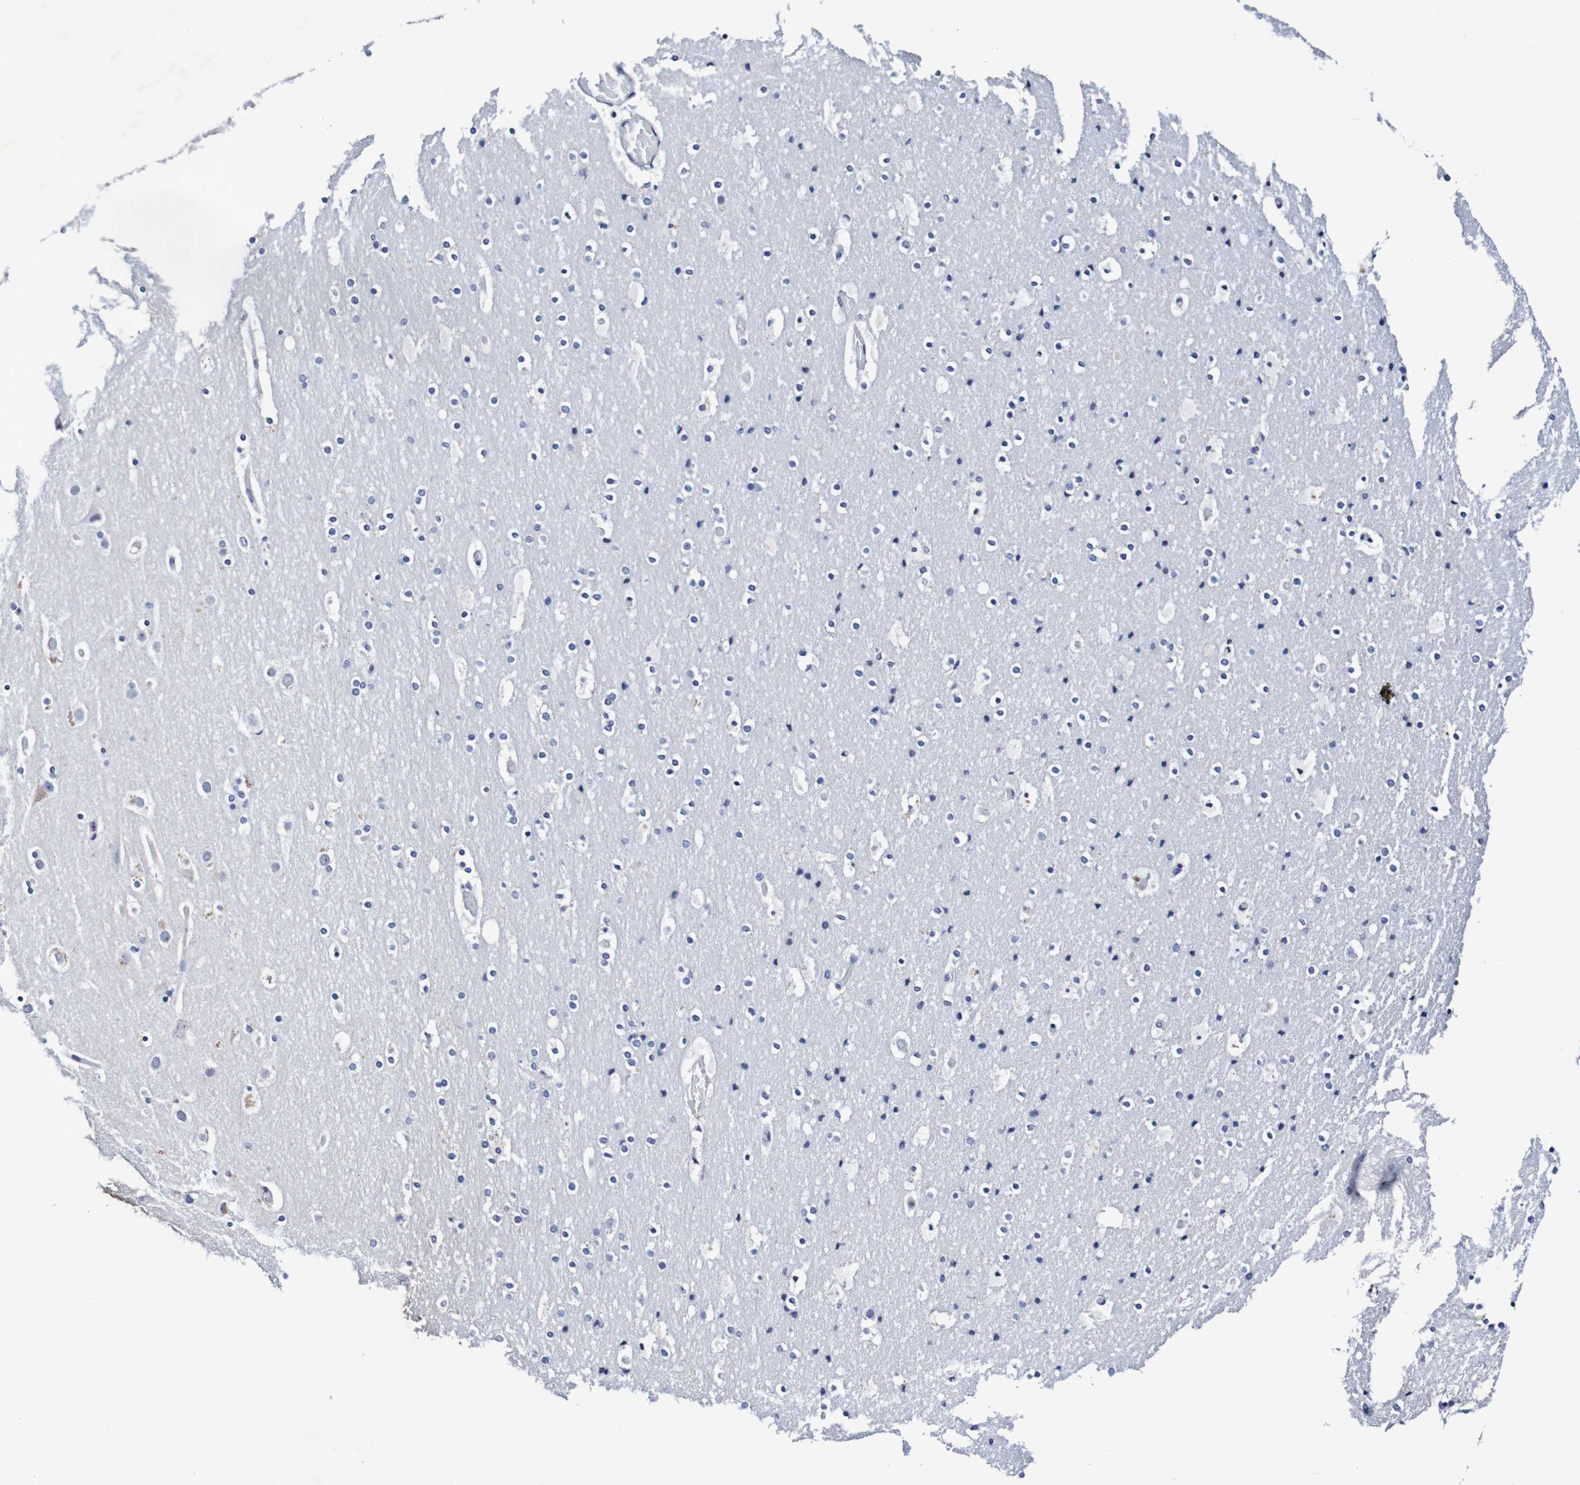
{"staining": {"intensity": "negative", "quantity": "none", "location": "none"}, "tissue": "cerebral cortex", "cell_type": "Endothelial cells", "image_type": "normal", "snomed": [{"axis": "morphology", "description": "Normal tissue, NOS"}, {"axis": "topography", "description": "Cerebral cortex"}], "caption": "The immunohistochemistry (IHC) micrograph has no significant staining in endothelial cells of cerebral cortex. (Stains: DAB immunohistochemistry with hematoxylin counter stain, Microscopy: brightfield microscopy at high magnification).", "gene": "ACVR1C", "patient": {"sex": "male", "age": 57}}